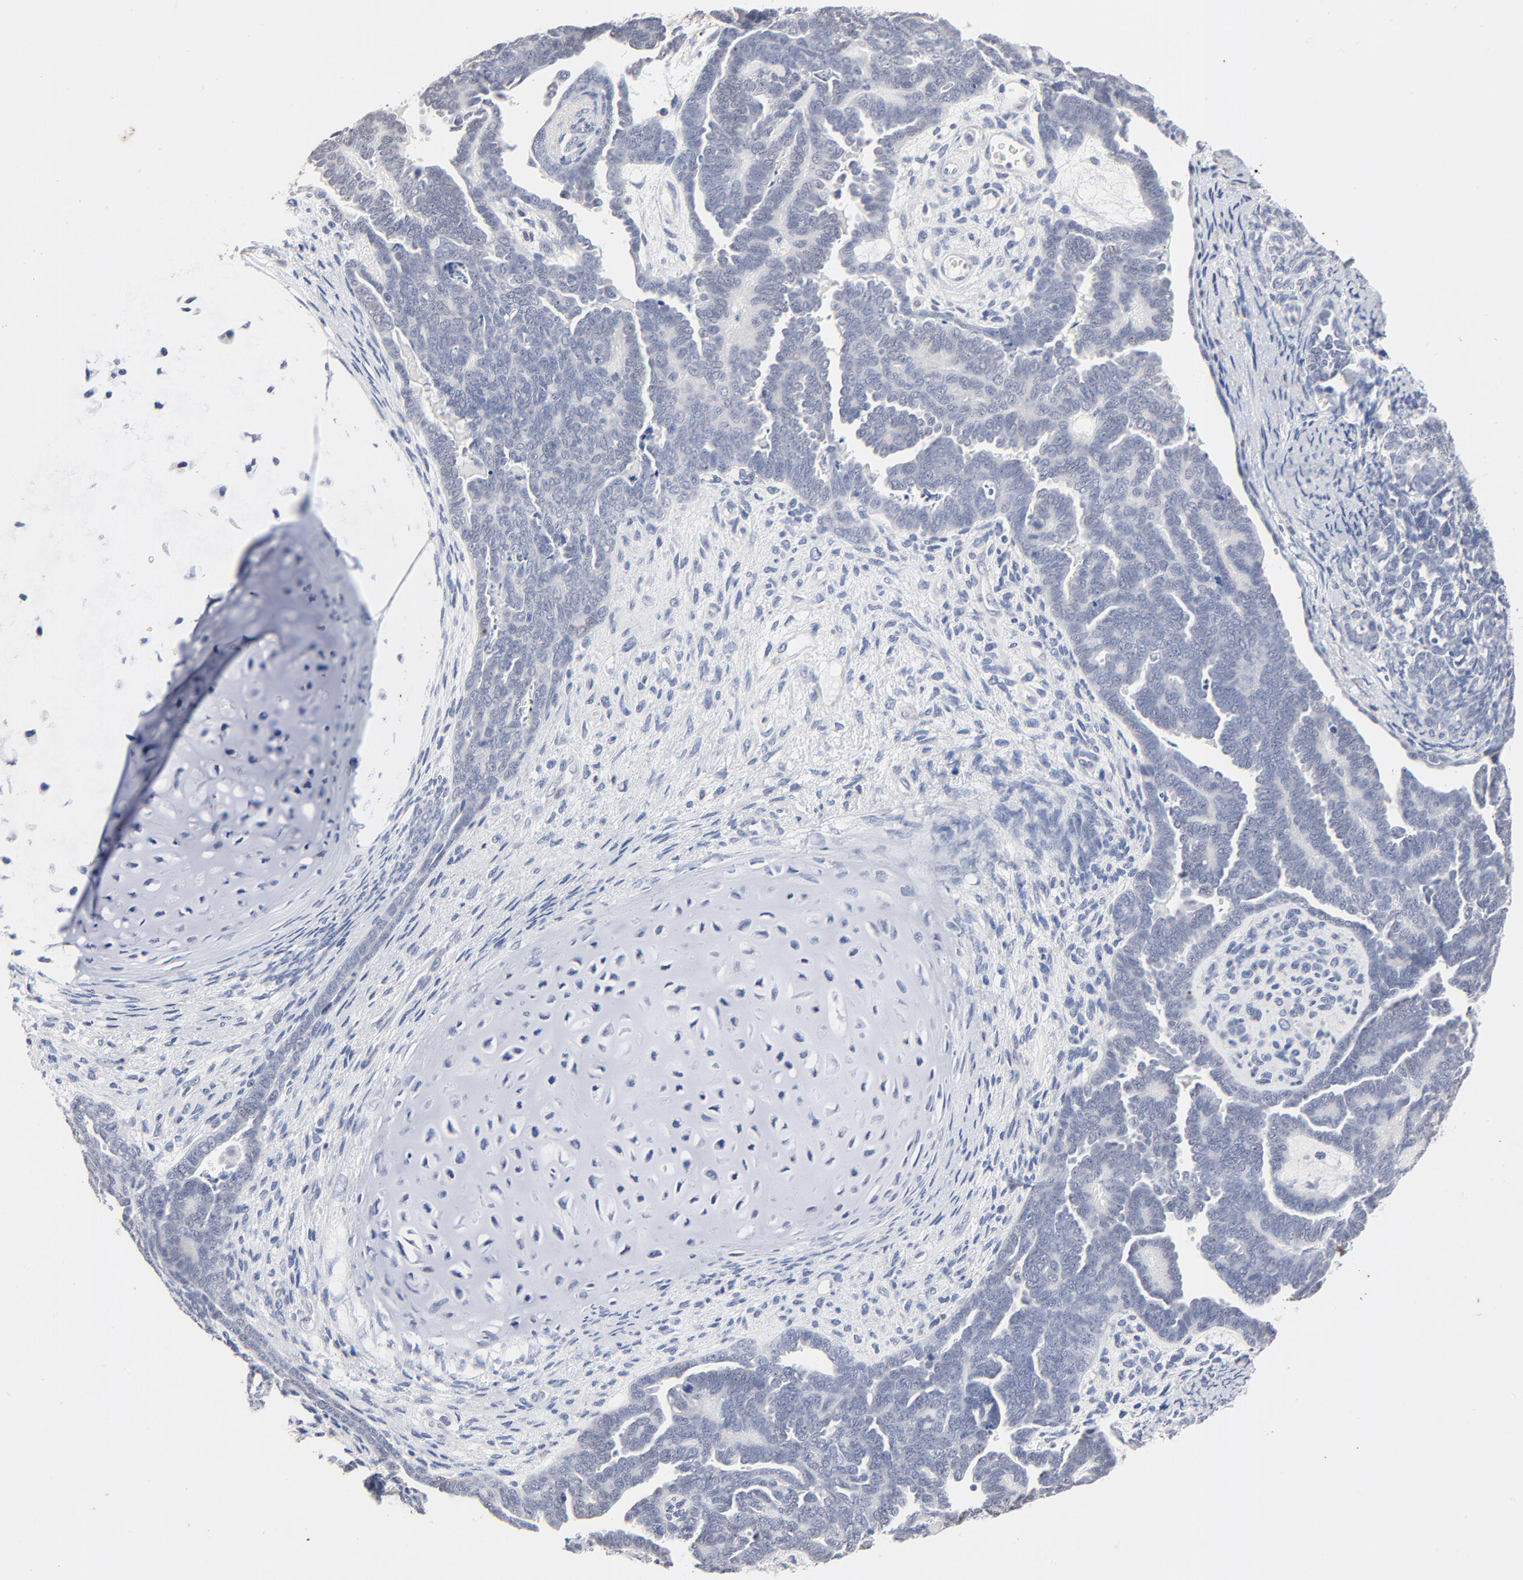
{"staining": {"intensity": "negative", "quantity": "none", "location": "none"}, "tissue": "endometrial cancer", "cell_type": "Tumor cells", "image_type": "cancer", "snomed": [{"axis": "morphology", "description": "Neoplasm, malignant, NOS"}, {"axis": "topography", "description": "Endometrium"}], "caption": "High magnification brightfield microscopy of endometrial cancer (malignant neoplasm) stained with DAB (brown) and counterstained with hematoxylin (blue): tumor cells show no significant positivity.", "gene": "AADAC", "patient": {"sex": "female", "age": 74}}